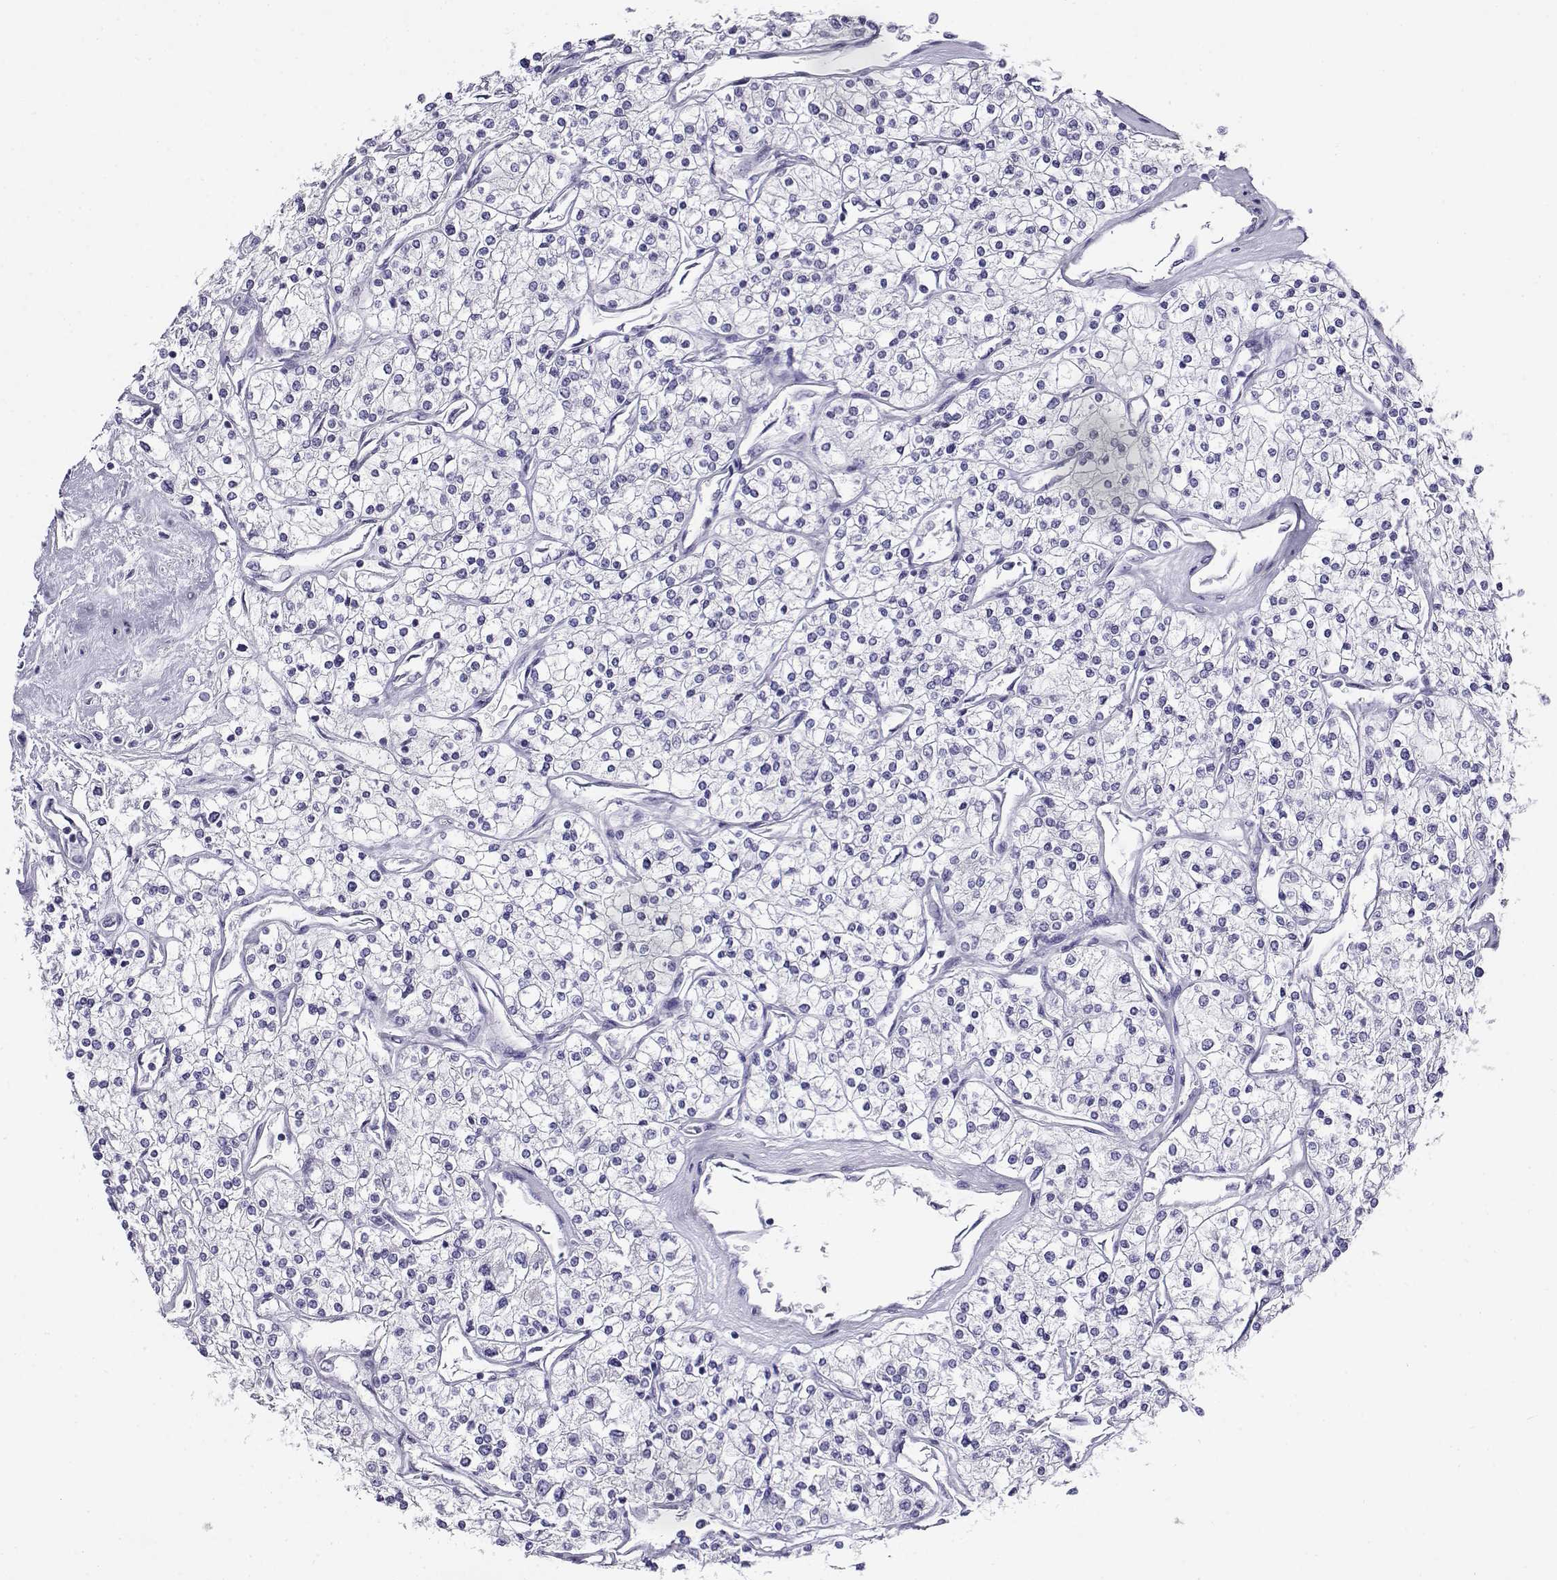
{"staining": {"intensity": "negative", "quantity": "none", "location": "none"}, "tissue": "renal cancer", "cell_type": "Tumor cells", "image_type": "cancer", "snomed": [{"axis": "morphology", "description": "Adenocarcinoma, NOS"}, {"axis": "topography", "description": "Kidney"}], "caption": "A micrograph of human renal cancer is negative for staining in tumor cells. (Brightfield microscopy of DAB (3,3'-diaminobenzidine) immunohistochemistry at high magnification).", "gene": "CABS1", "patient": {"sex": "male", "age": 80}}